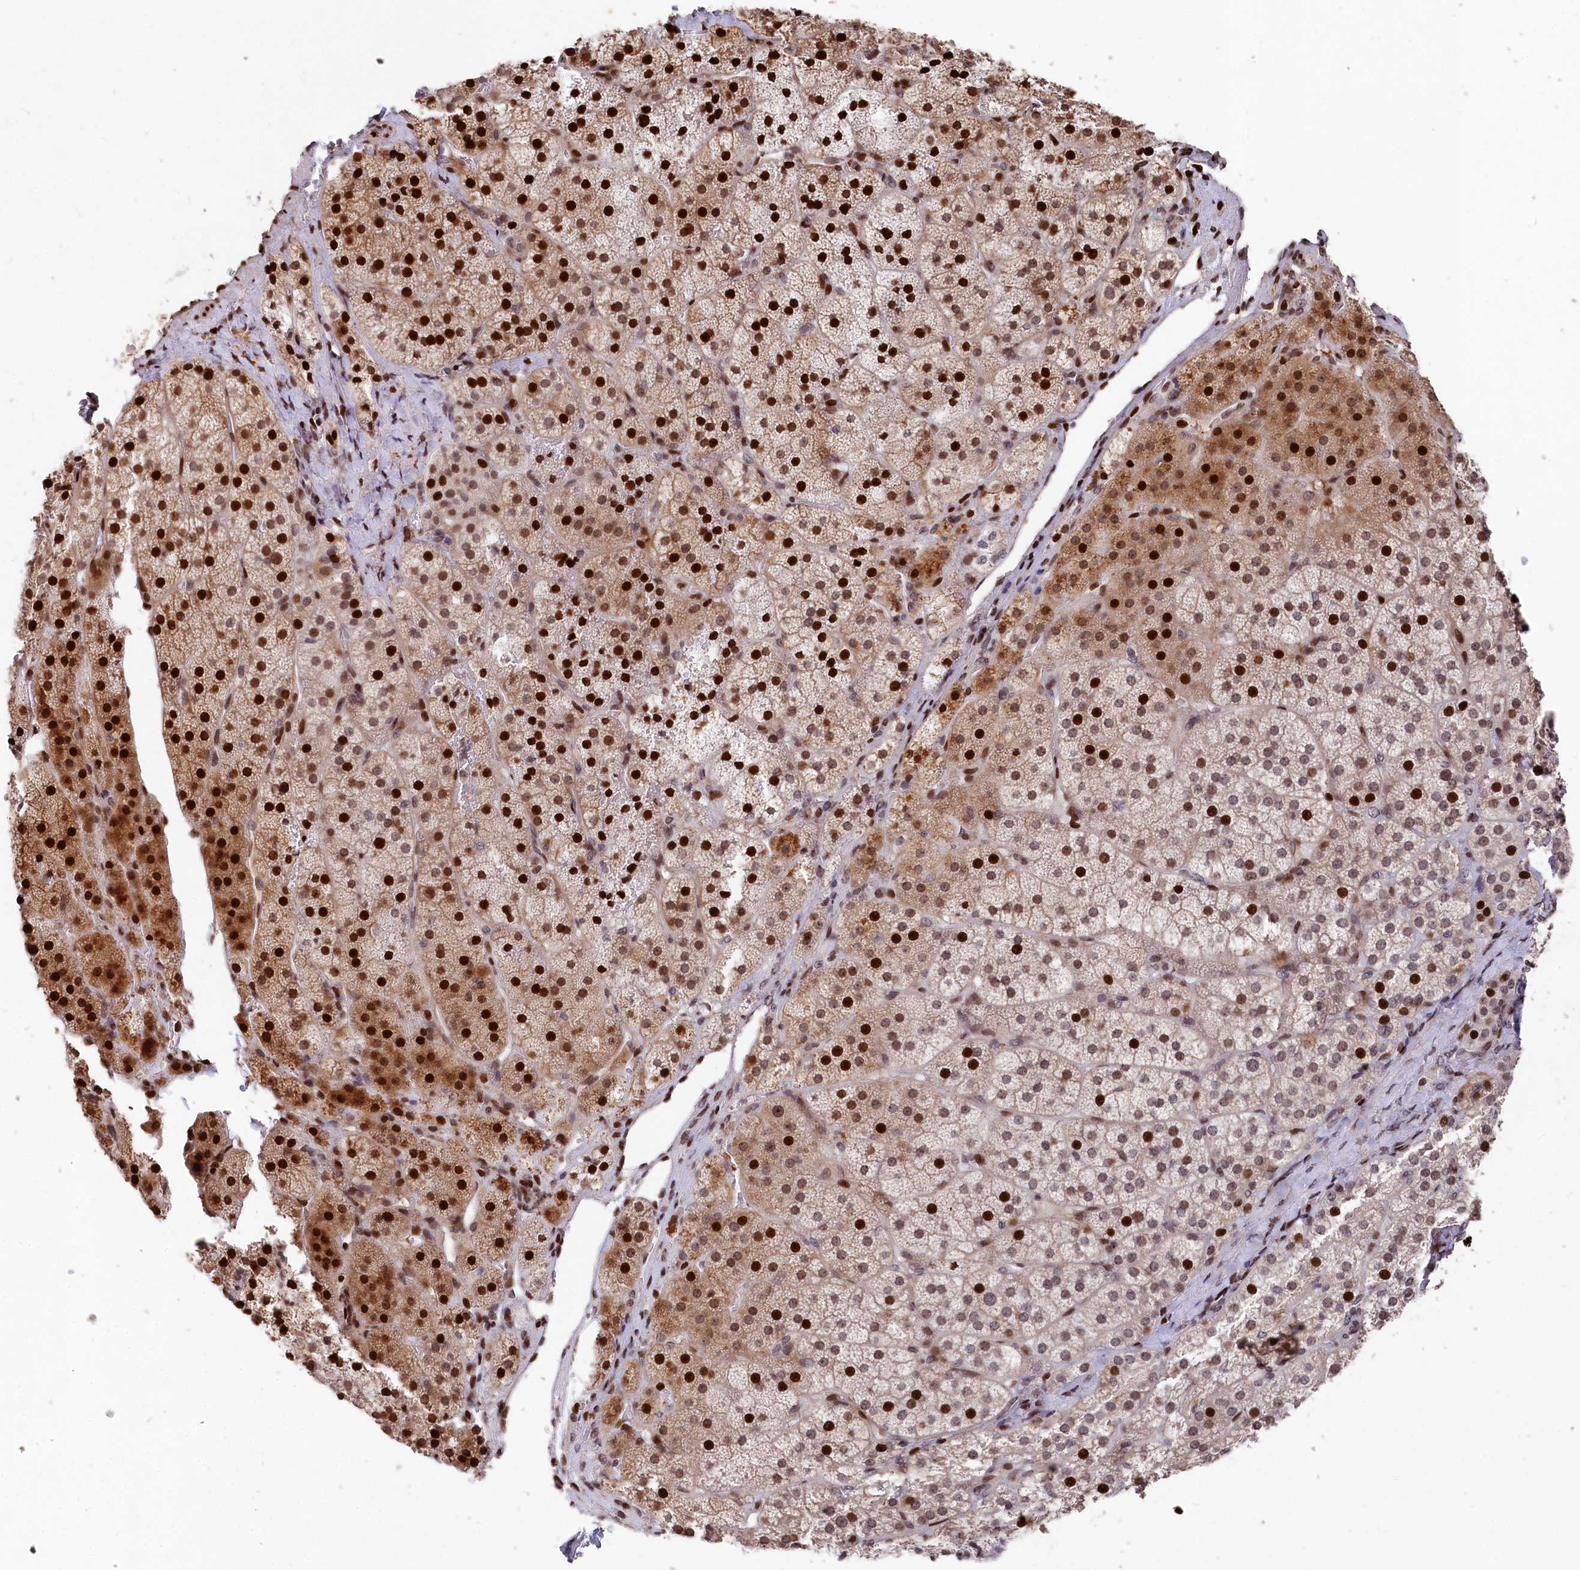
{"staining": {"intensity": "strong", "quantity": ">75%", "location": "cytoplasmic/membranous,nuclear"}, "tissue": "adrenal gland", "cell_type": "Glandular cells", "image_type": "normal", "snomed": [{"axis": "morphology", "description": "Normal tissue, NOS"}, {"axis": "topography", "description": "Adrenal gland"}], "caption": "Protein analysis of unremarkable adrenal gland shows strong cytoplasmic/membranous,nuclear expression in about >75% of glandular cells. (Brightfield microscopy of DAB IHC at high magnification).", "gene": "MCF2L2", "patient": {"sex": "female", "age": 44}}